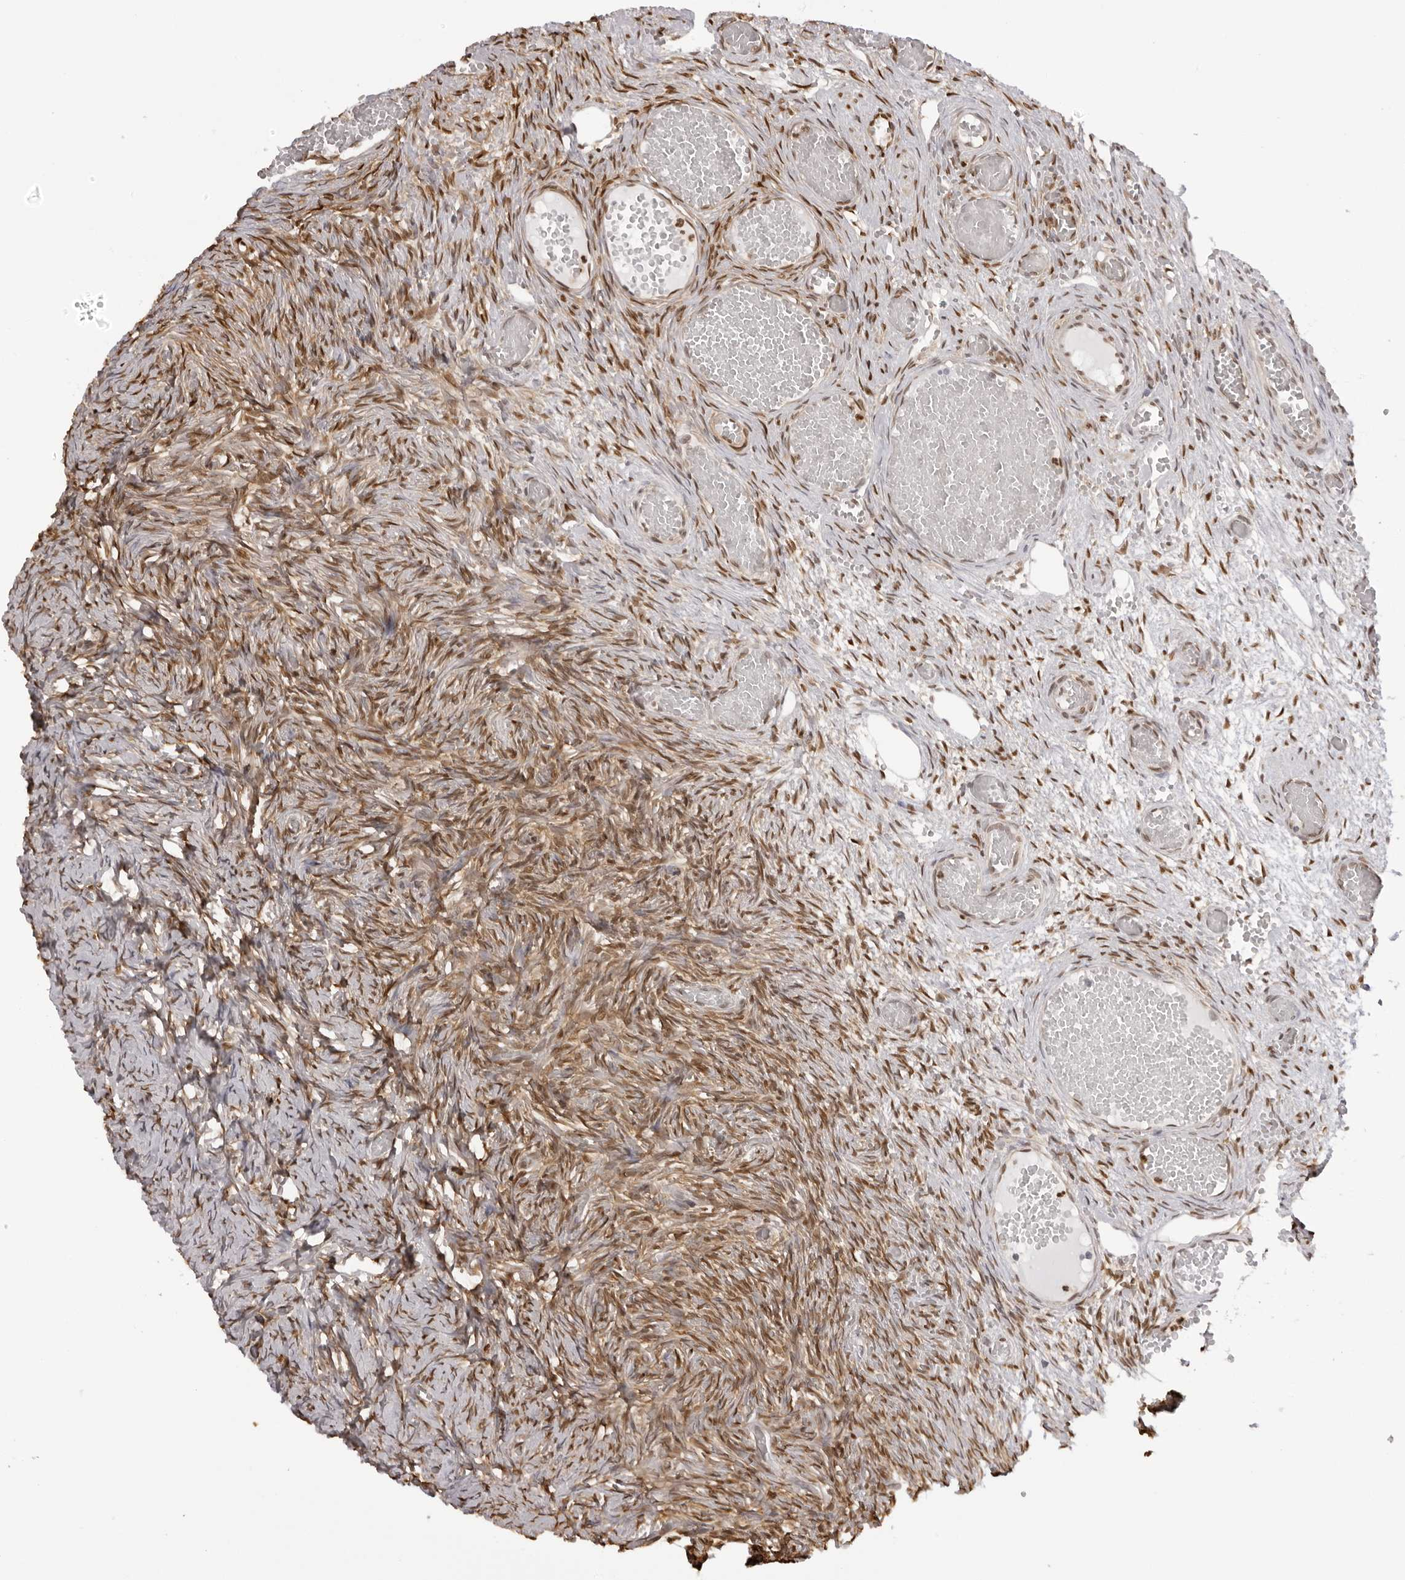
{"staining": {"intensity": "negative", "quantity": "none", "location": "none"}, "tissue": "ovary", "cell_type": "Follicle cells", "image_type": "normal", "snomed": [{"axis": "morphology", "description": "Adenocarcinoma, NOS"}, {"axis": "topography", "description": "Endometrium"}], "caption": "The histopathology image demonstrates no staining of follicle cells in normal ovary. Nuclei are stained in blue.", "gene": "HSPA4", "patient": {"sex": "female", "age": 32}}